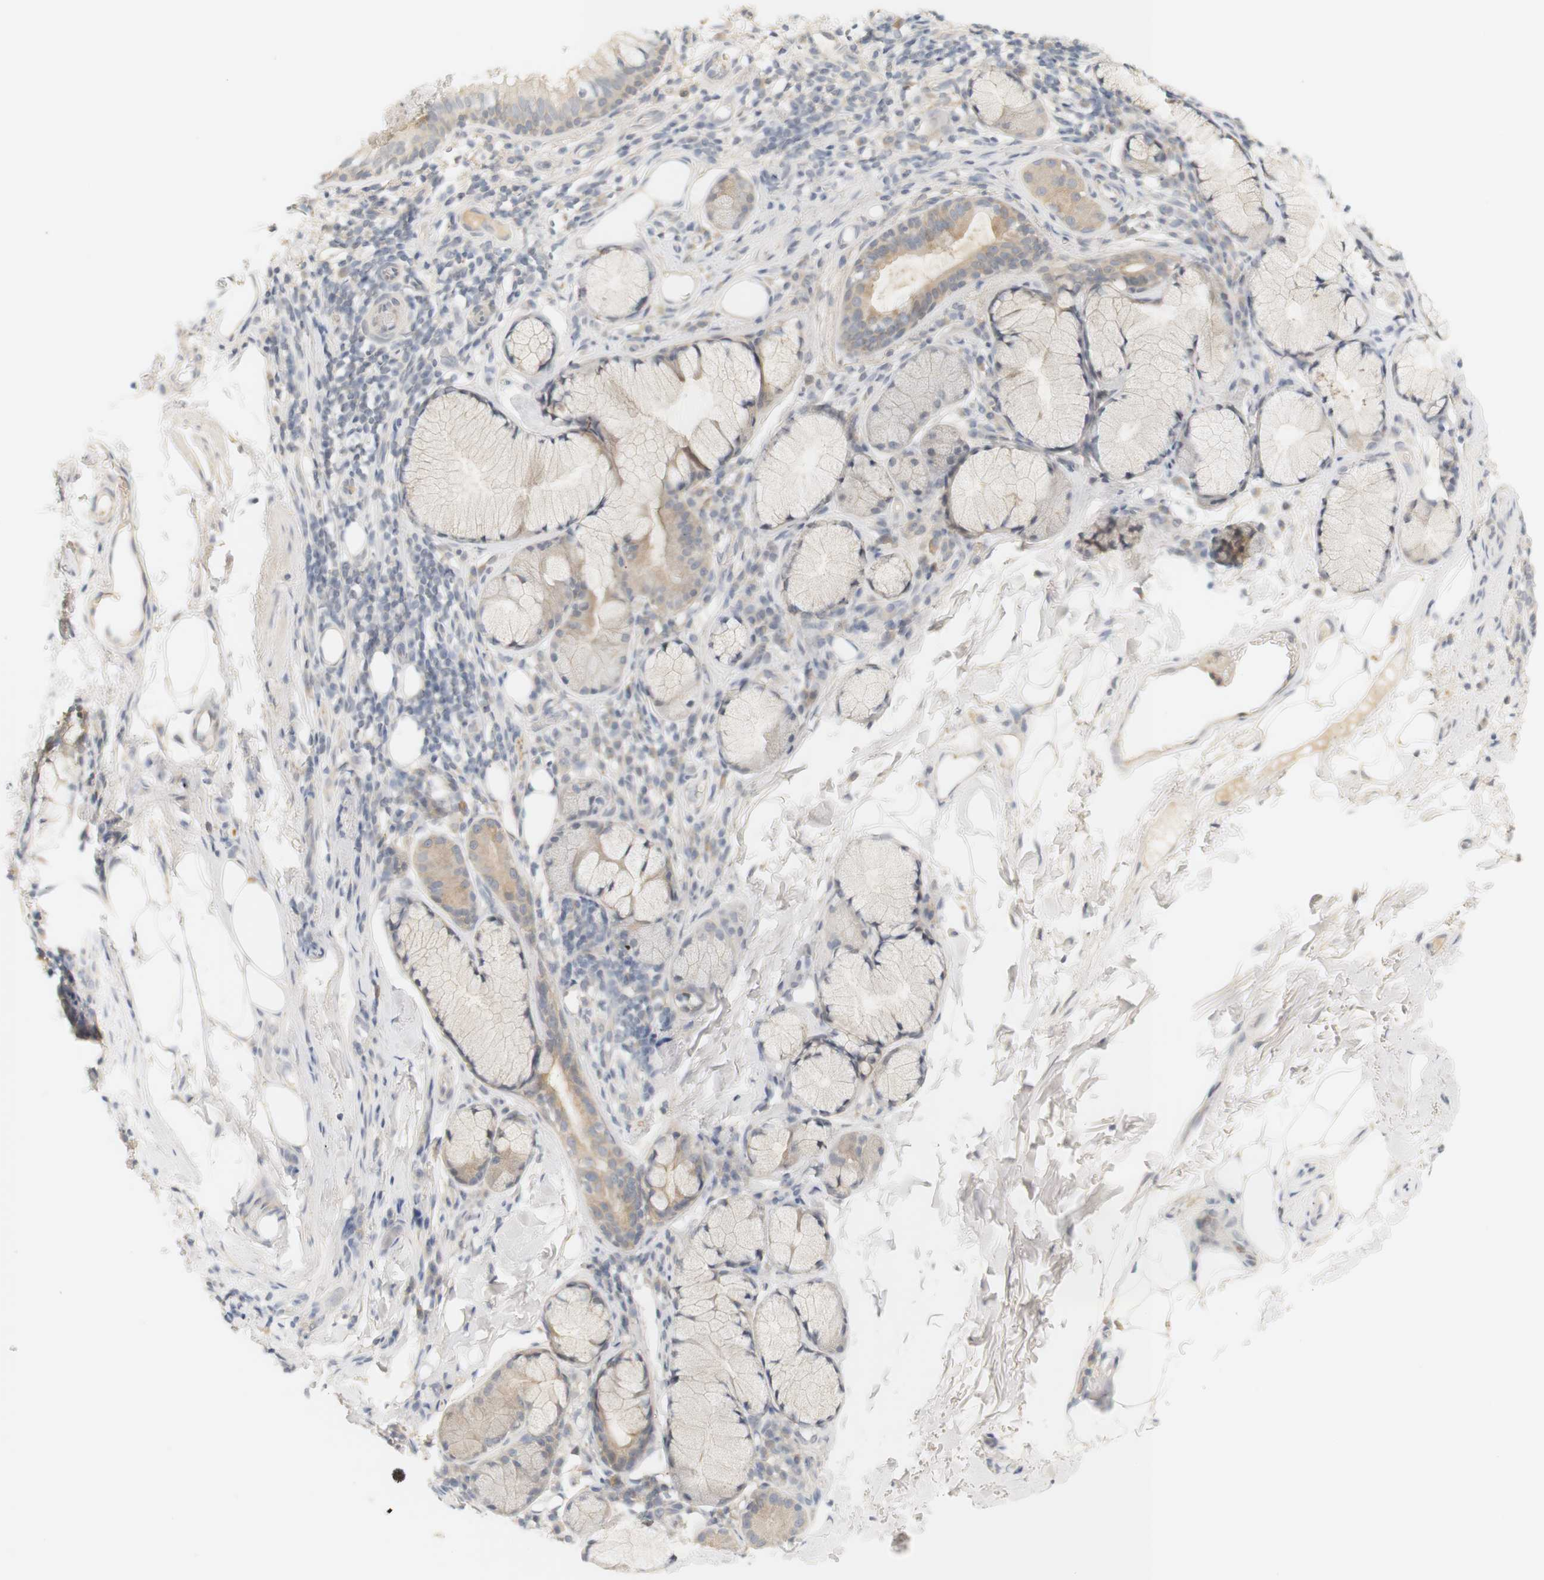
{"staining": {"intensity": "weak", "quantity": ">75%", "location": "cytoplasmic/membranous"}, "tissue": "bronchus", "cell_type": "Respiratory epithelial cells", "image_type": "normal", "snomed": [{"axis": "morphology", "description": "Normal tissue, NOS"}, {"axis": "morphology", "description": "Inflammation, NOS"}, {"axis": "topography", "description": "Cartilage tissue"}, {"axis": "topography", "description": "Bronchus"}], "caption": "The histopathology image displays staining of unremarkable bronchus, revealing weak cytoplasmic/membranous protein expression (brown color) within respiratory epithelial cells.", "gene": "RTN3", "patient": {"sex": "male", "age": 77}}